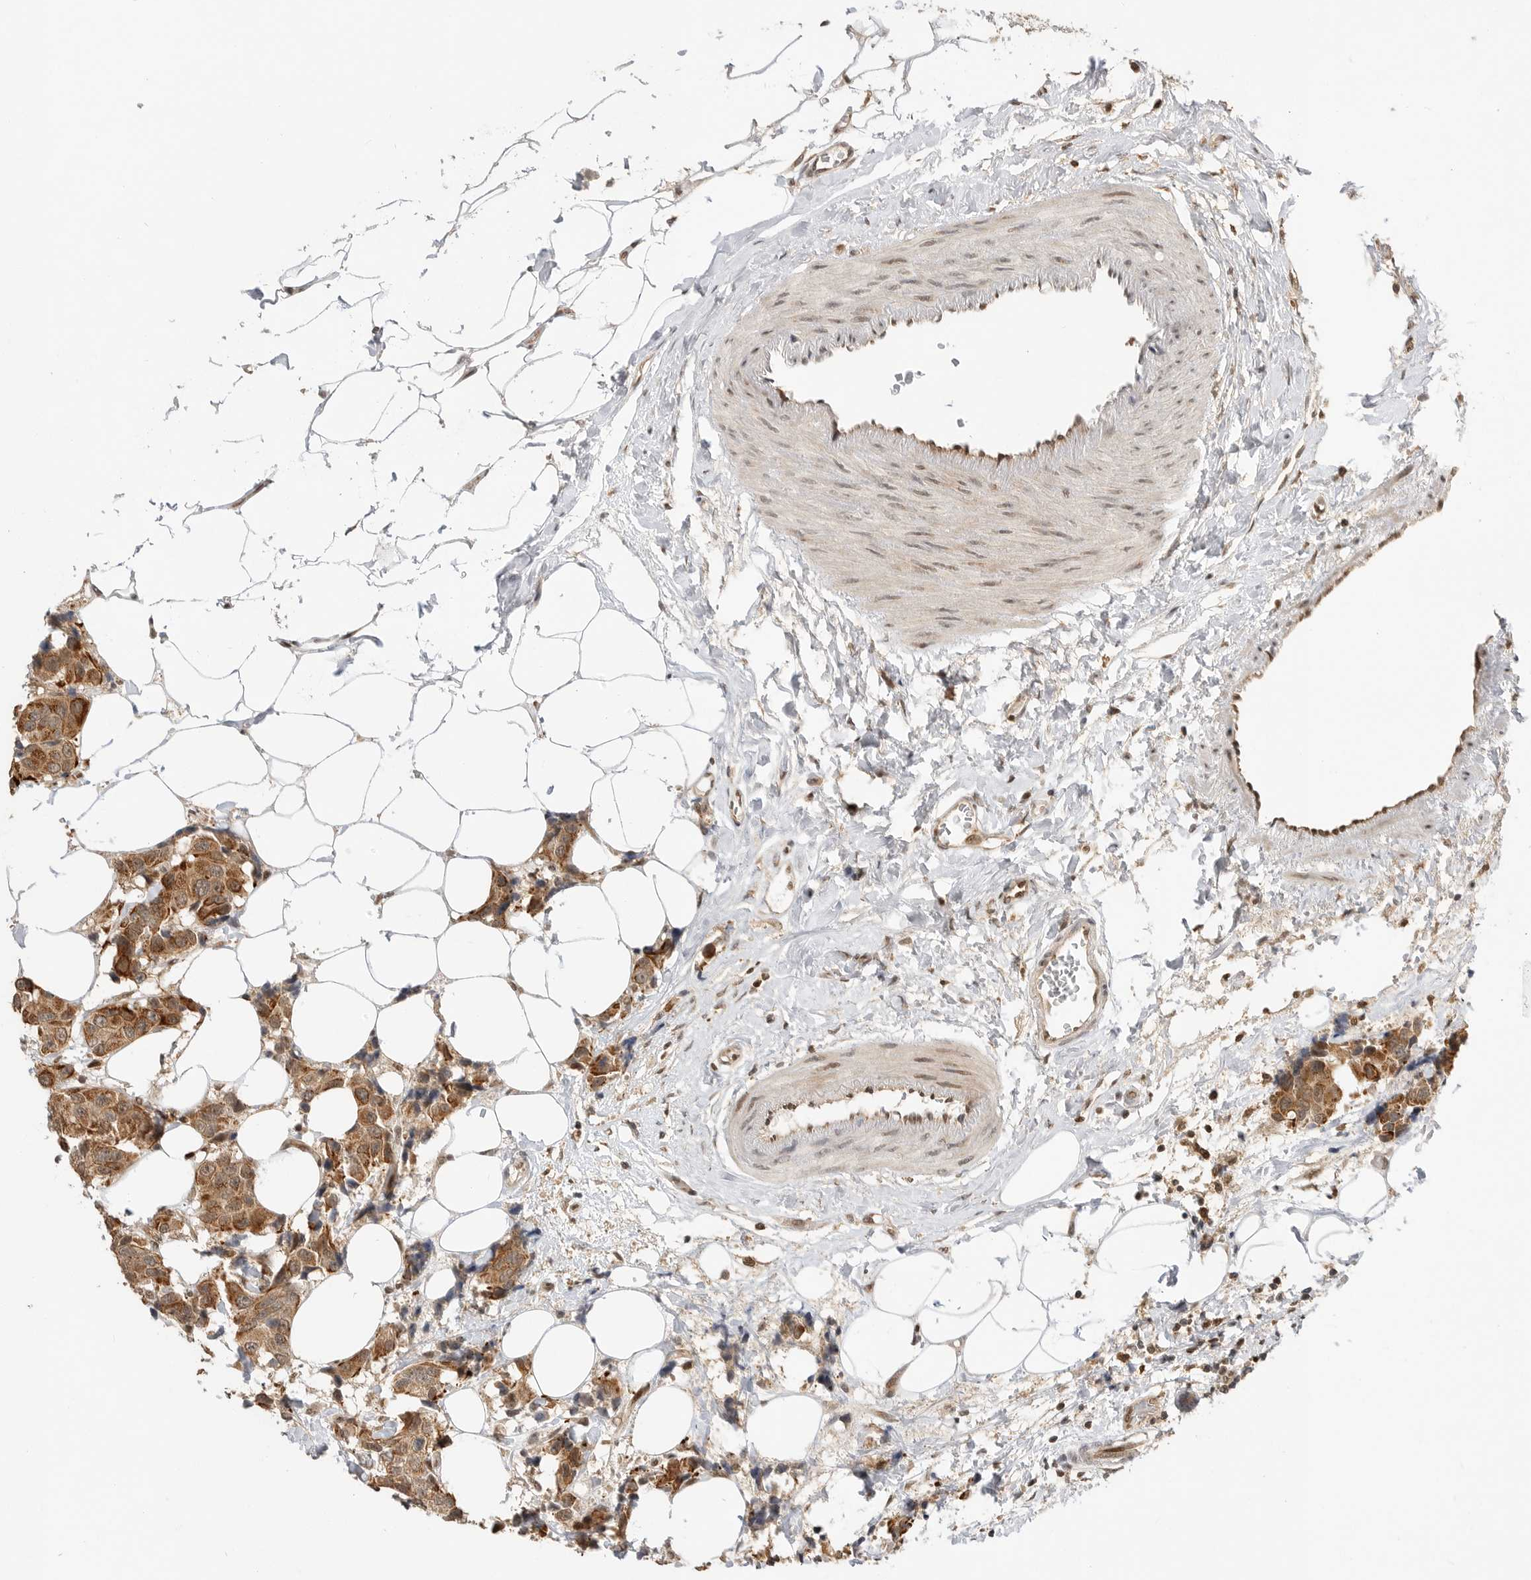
{"staining": {"intensity": "moderate", "quantity": ">75%", "location": "cytoplasmic/membranous"}, "tissue": "breast cancer", "cell_type": "Tumor cells", "image_type": "cancer", "snomed": [{"axis": "morphology", "description": "Normal tissue, NOS"}, {"axis": "morphology", "description": "Duct carcinoma"}, {"axis": "topography", "description": "Breast"}], "caption": "This image demonstrates breast cancer stained with IHC to label a protein in brown. The cytoplasmic/membranous of tumor cells show moderate positivity for the protein. Nuclei are counter-stained blue.", "gene": "ALKAL1", "patient": {"sex": "female", "age": 39}}